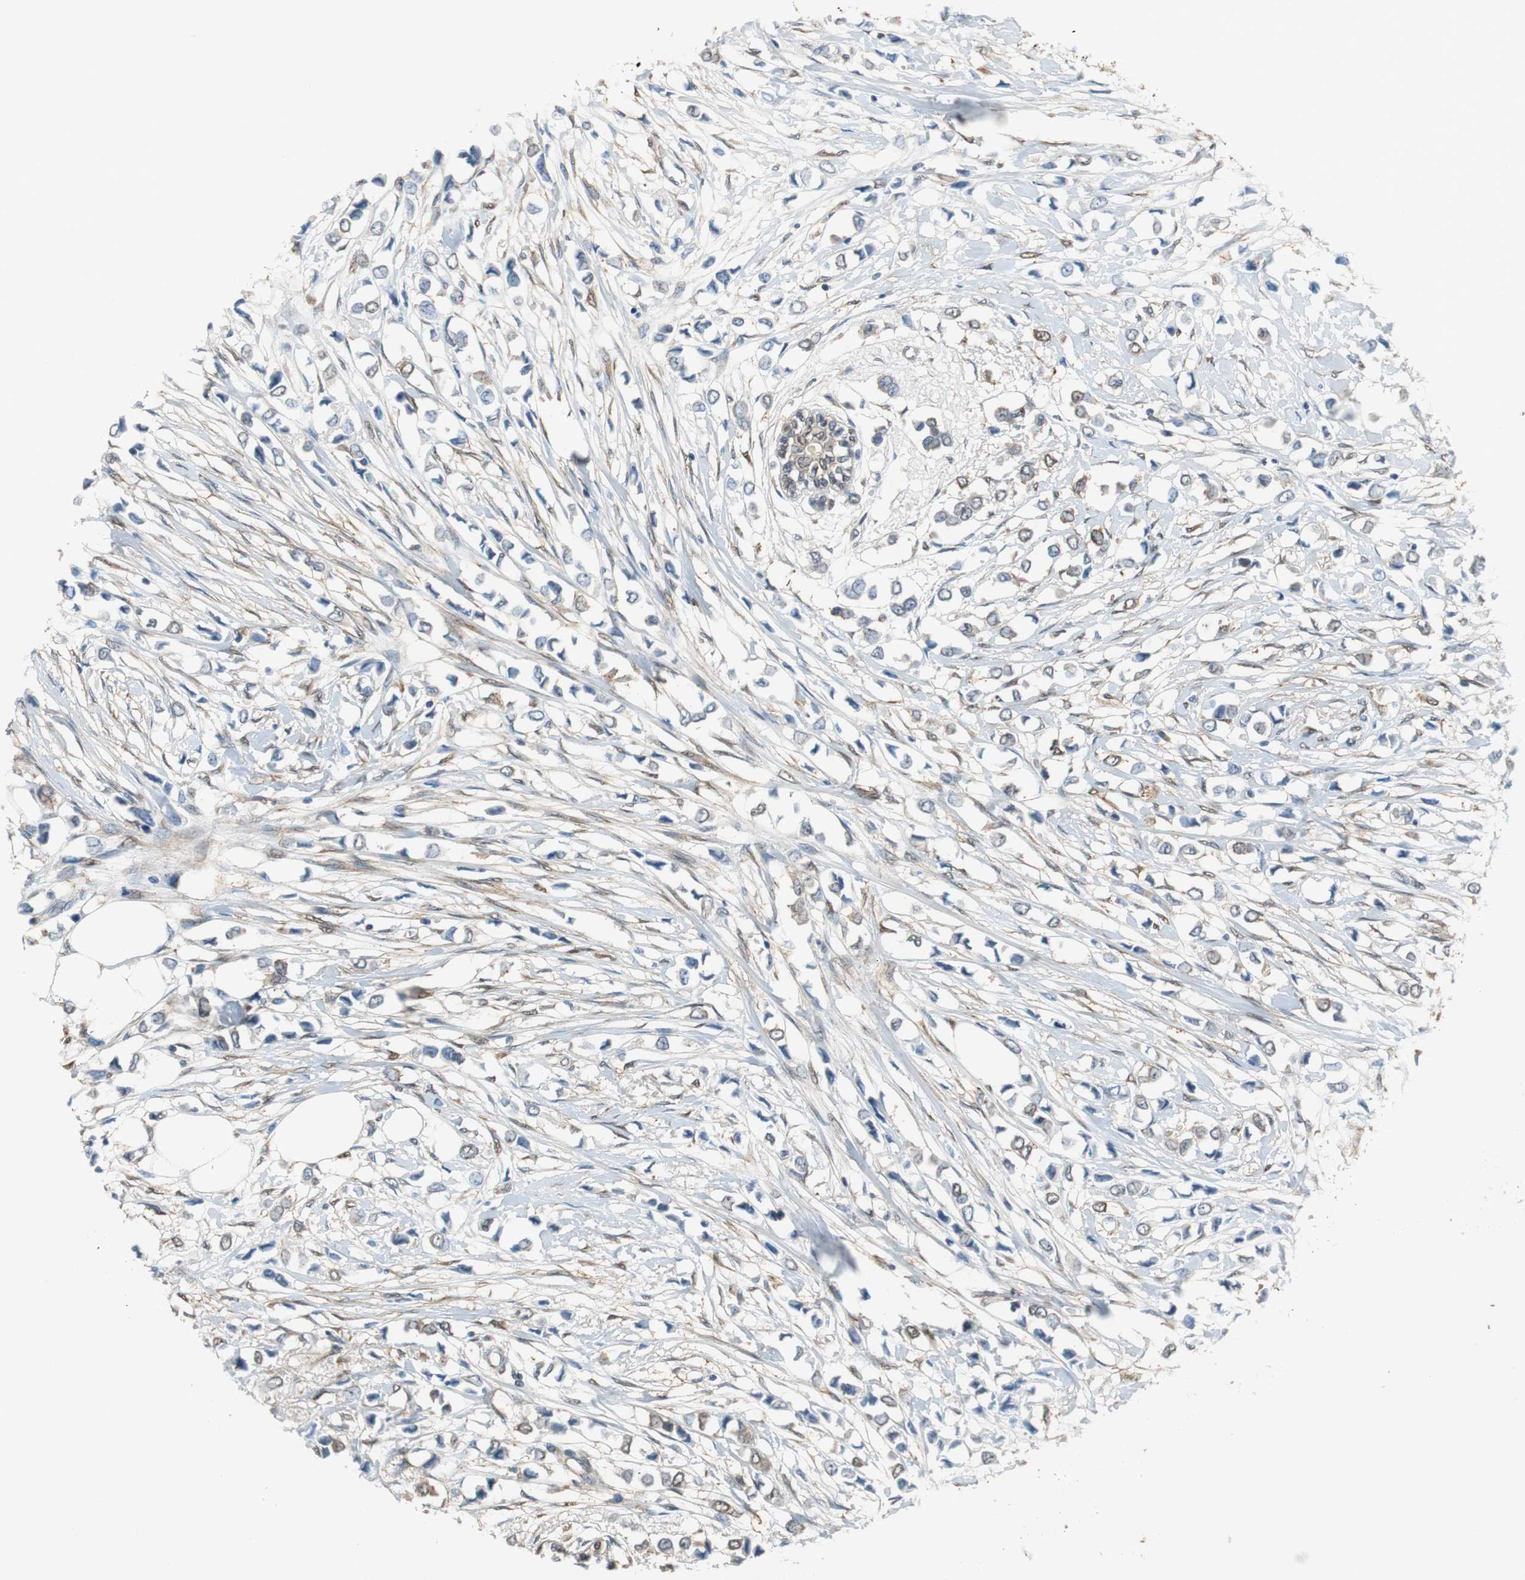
{"staining": {"intensity": "weak", "quantity": "25%-75%", "location": "cytoplasmic/membranous"}, "tissue": "breast cancer", "cell_type": "Tumor cells", "image_type": "cancer", "snomed": [{"axis": "morphology", "description": "Lobular carcinoma"}, {"axis": "topography", "description": "Breast"}], "caption": "Breast cancer stained for a protein (brown) demonstrates weak cytoplasmic/membranous positive staining in about 25%-75% of tumor cells.", "gene": "UBQLN2", "patient": {"sex": "female", "age": 51}}